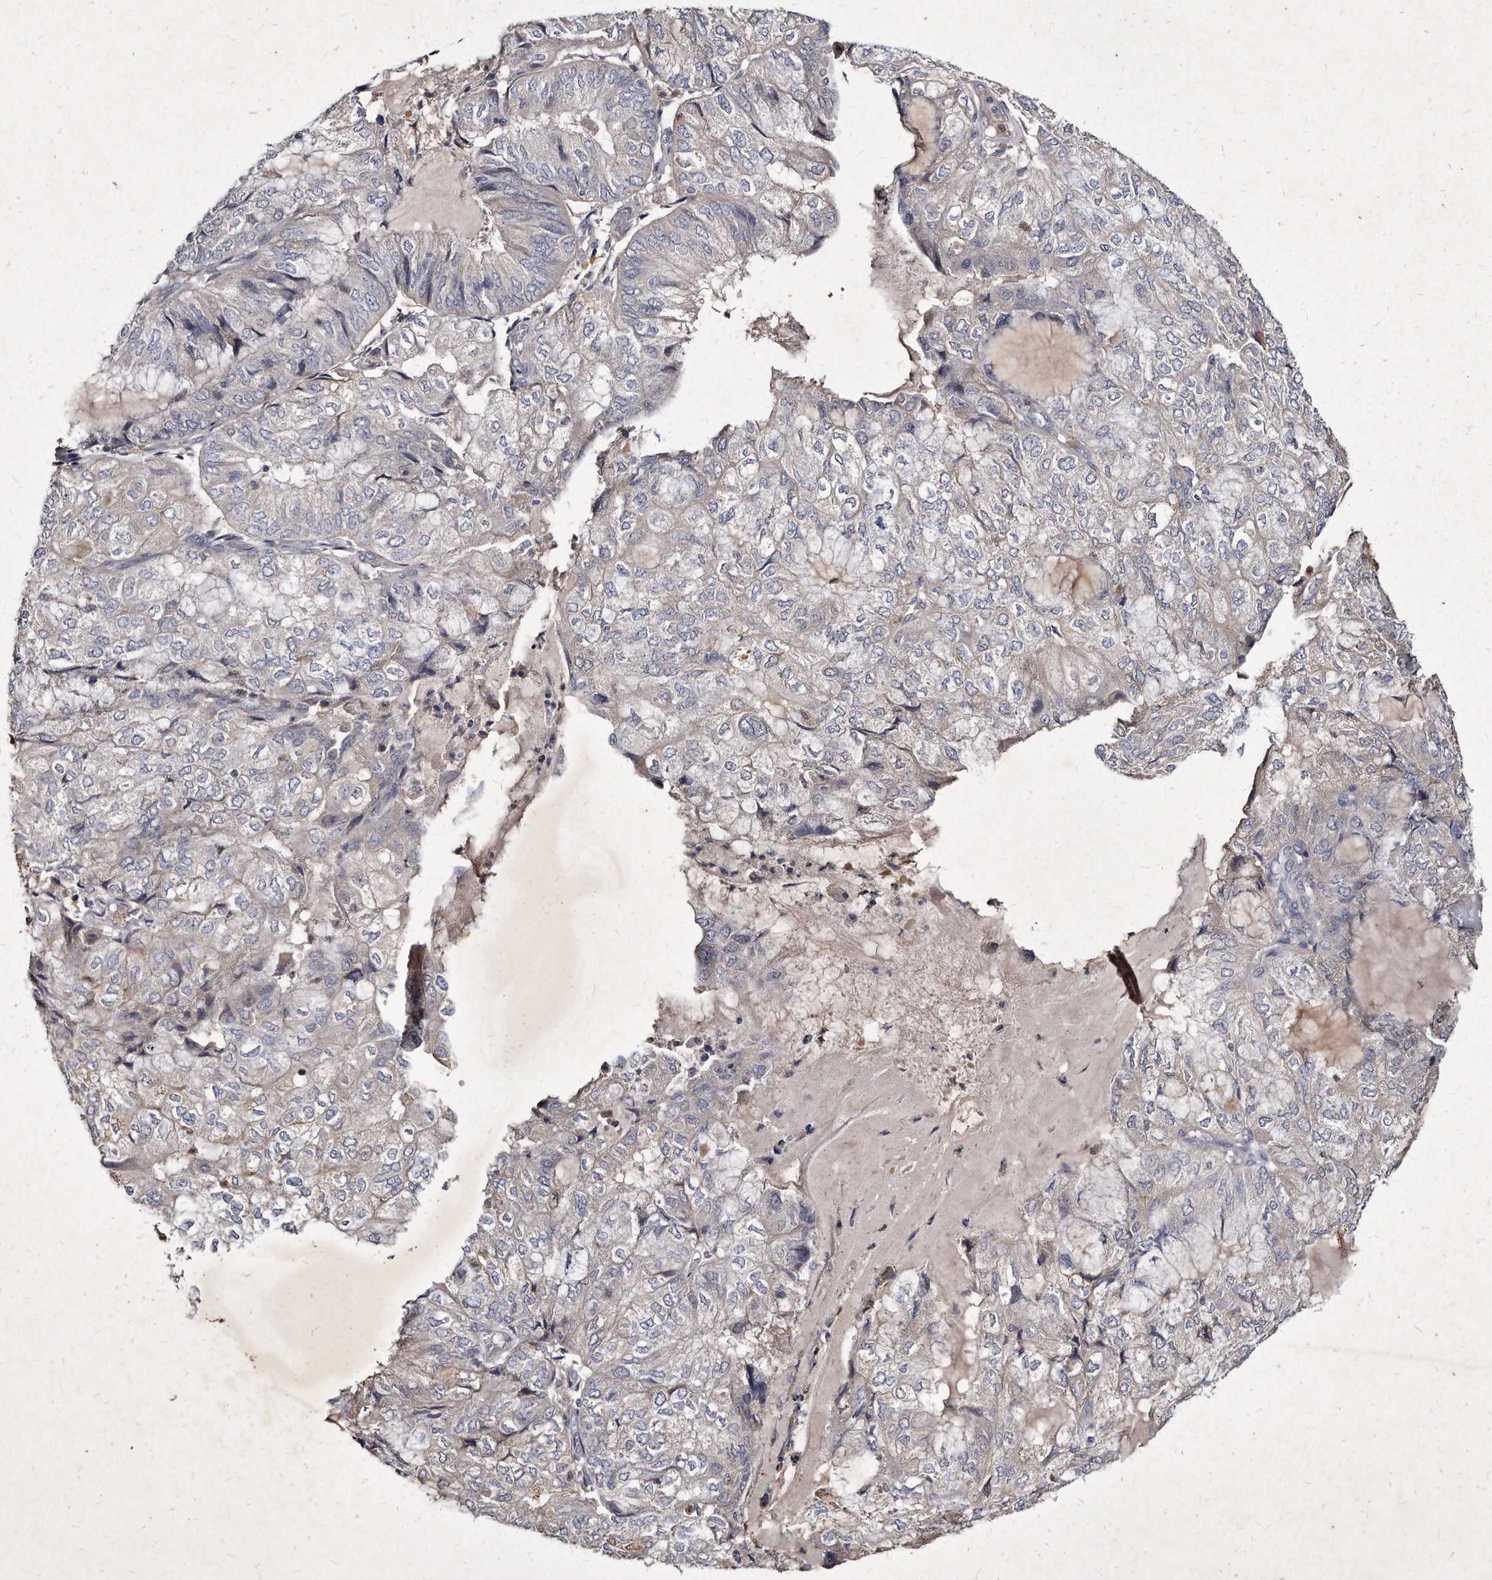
{"staining": {"intensity": "negative", "quantity": "none", "location": "none"}, "tissue": "endometrial cancer", "cell_type": "Tumor cells", "image_type": "cancer", "snomed": [{"axis": "morphology", "description": "Adenocarcinoma, NOS"}, {"axis": "topography", "description": "Endometrium"}], "caption": "IHC photomicrograph of neoplastic tissue: human endometrial cancer (adenocarcinoma) stained with DAB shows no significant protein positivity in tumor cells.", "gene": "KLHDC3", "patient": {"sex": "female", "age": 81}}